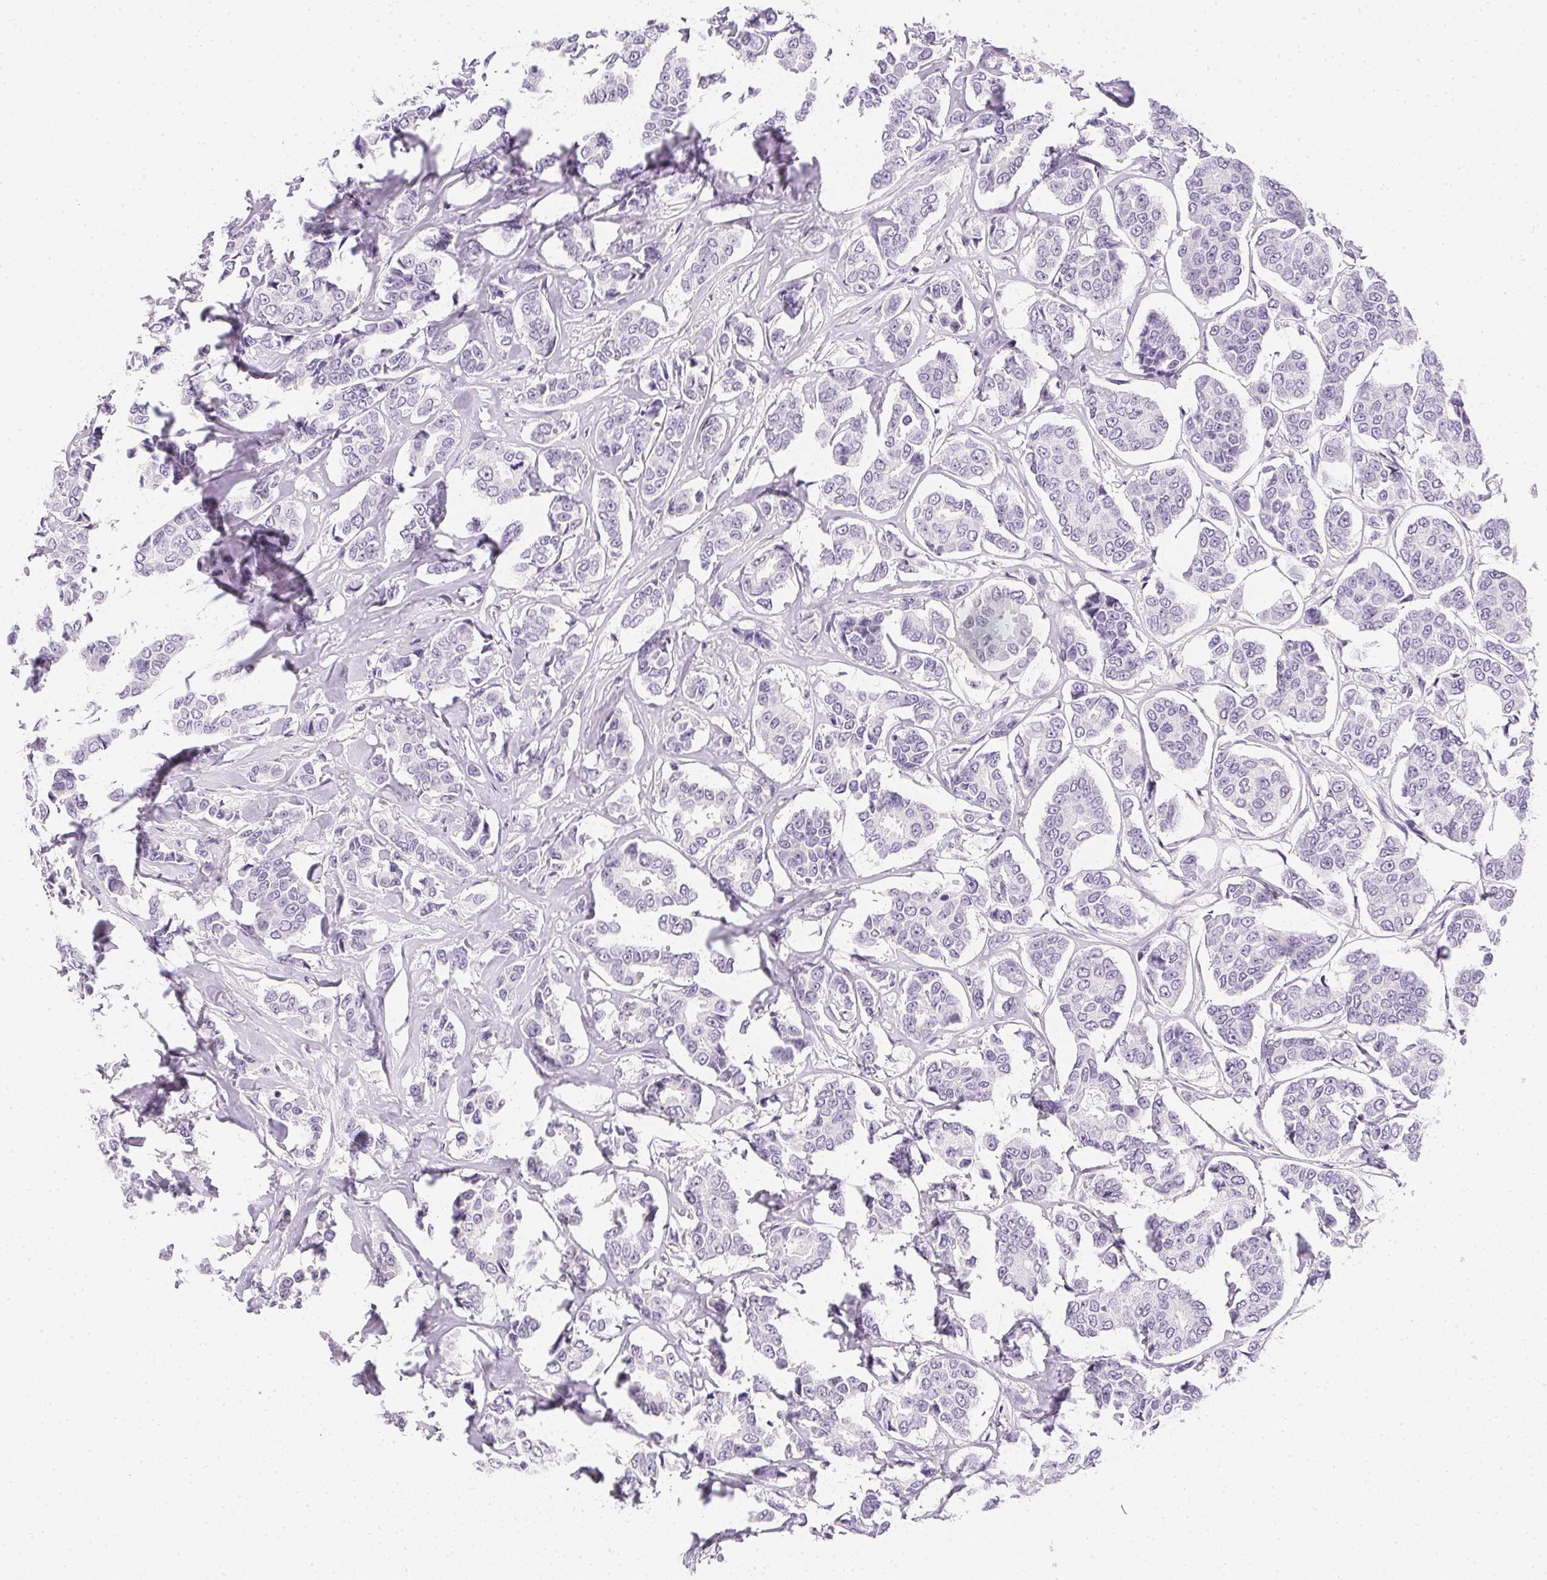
{"staining": {"intensity": "negative", "quantity": "none", "location": "none"}, "tissue": "breast cancer", "cell_type": "Tumor cells", "image_type": "cancer", "snomed": [{"axis": "morphology", "description": "Duct carcinoma"}, {"axis": "topography", "description": "Breast"}], "caption": "High power microscopy micrograph of an immunohistochemistry histopathology image of breast cancer, revealing no significant expression in tumor cells.", "gene": "PPY", "patient": {"sex": "female", "age": 94}}